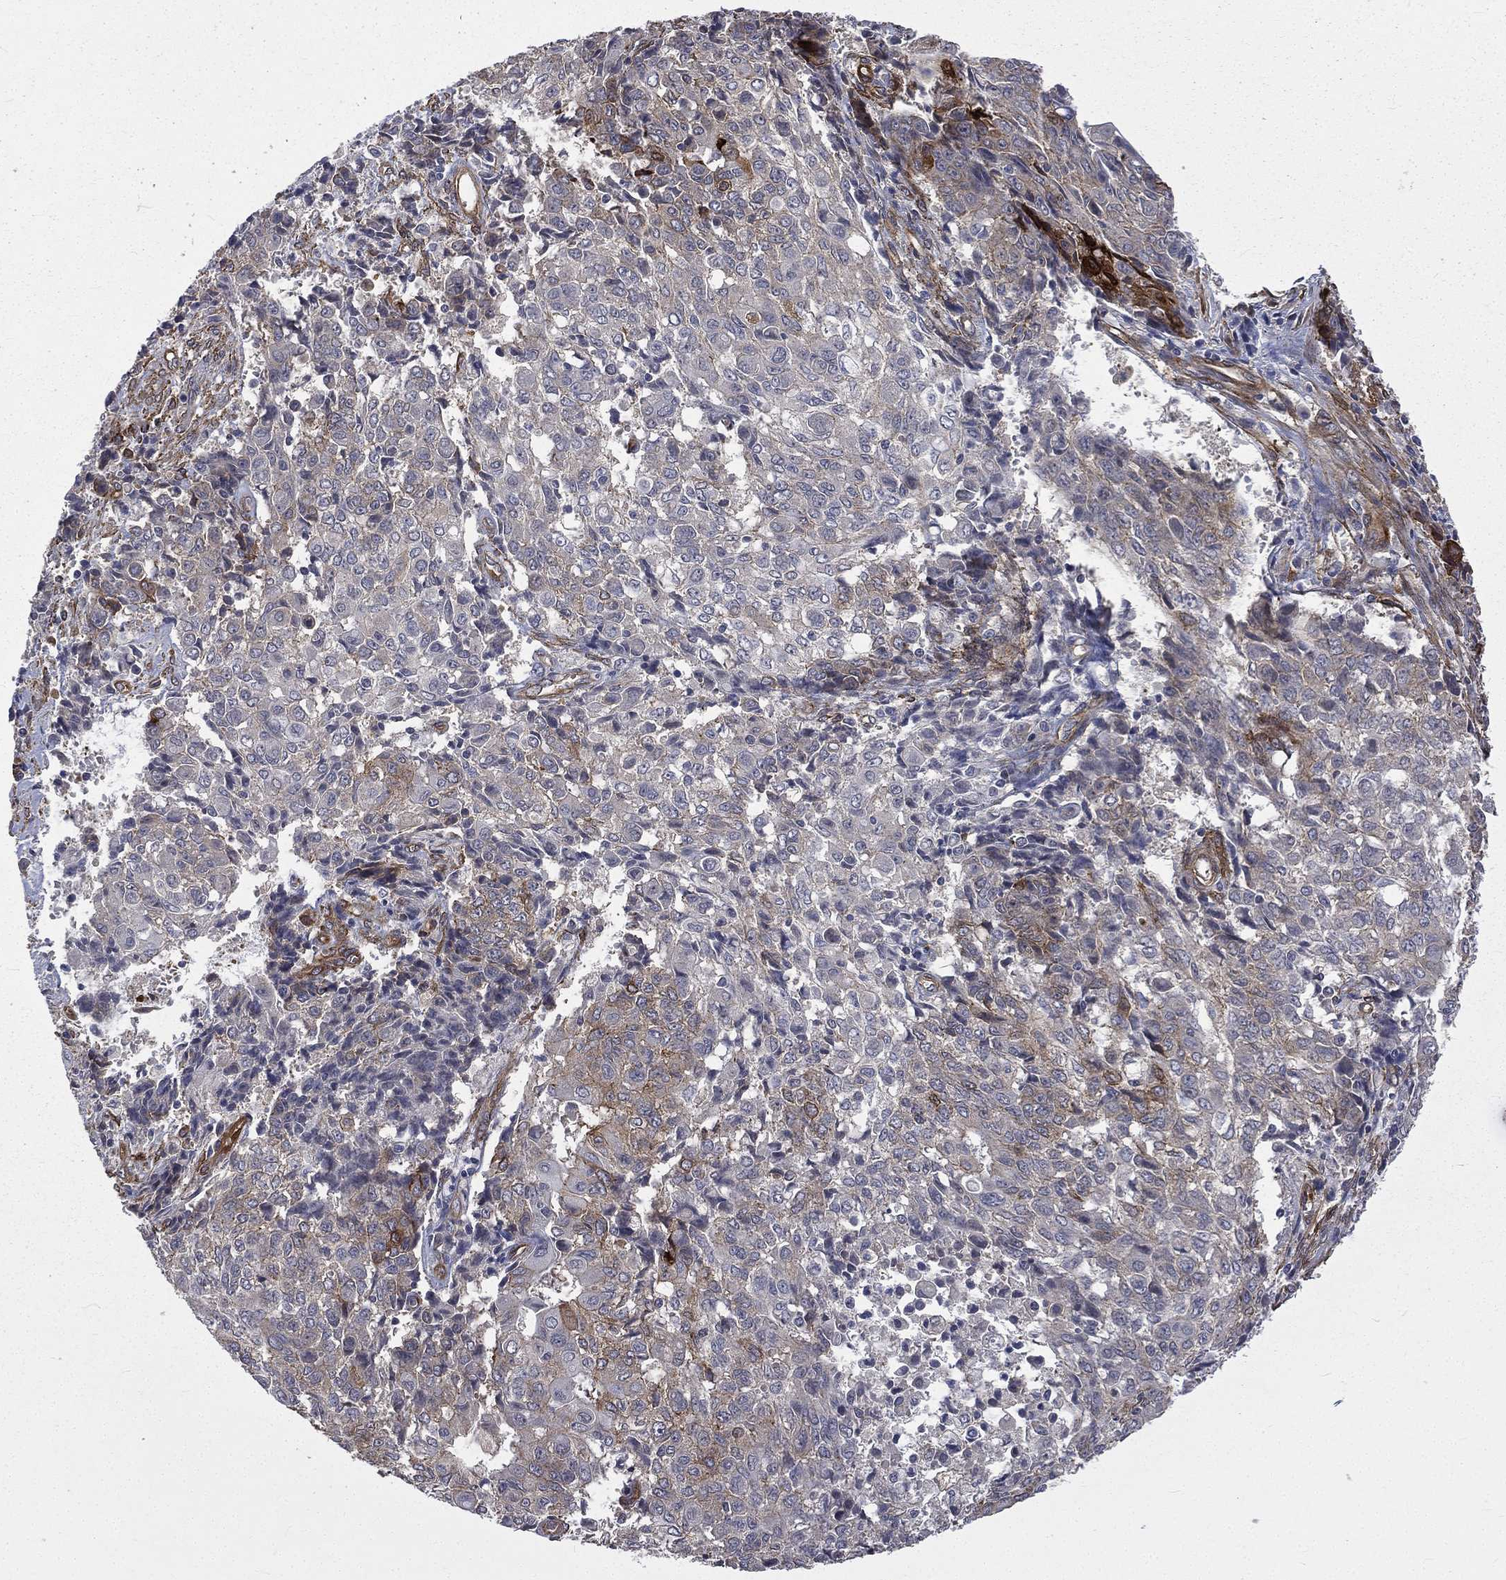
{"staining": {"intensity": "strong", "quantity": "<25%", "location": "cytoplasmic/membranous"}, "tissue": "ovarian cancer", "cell_type": "Tumor cells", "image_type": "cancer", "snomed": [{"axis": "morphology", "description": "Carcinoma, endometroid"}, {"axis": "topography", "description": "Ovary"}], "caption": "This photomicrograph reveals immunohistochemistry (IHC) staining of ovarian cancer (endometroid carcinoma), with medium strong cytoplasmic/membranous staining in about <25% of tumor cells.", "gene": "PPFIBP1", "patient": {"sex": "female", "age": 42}}